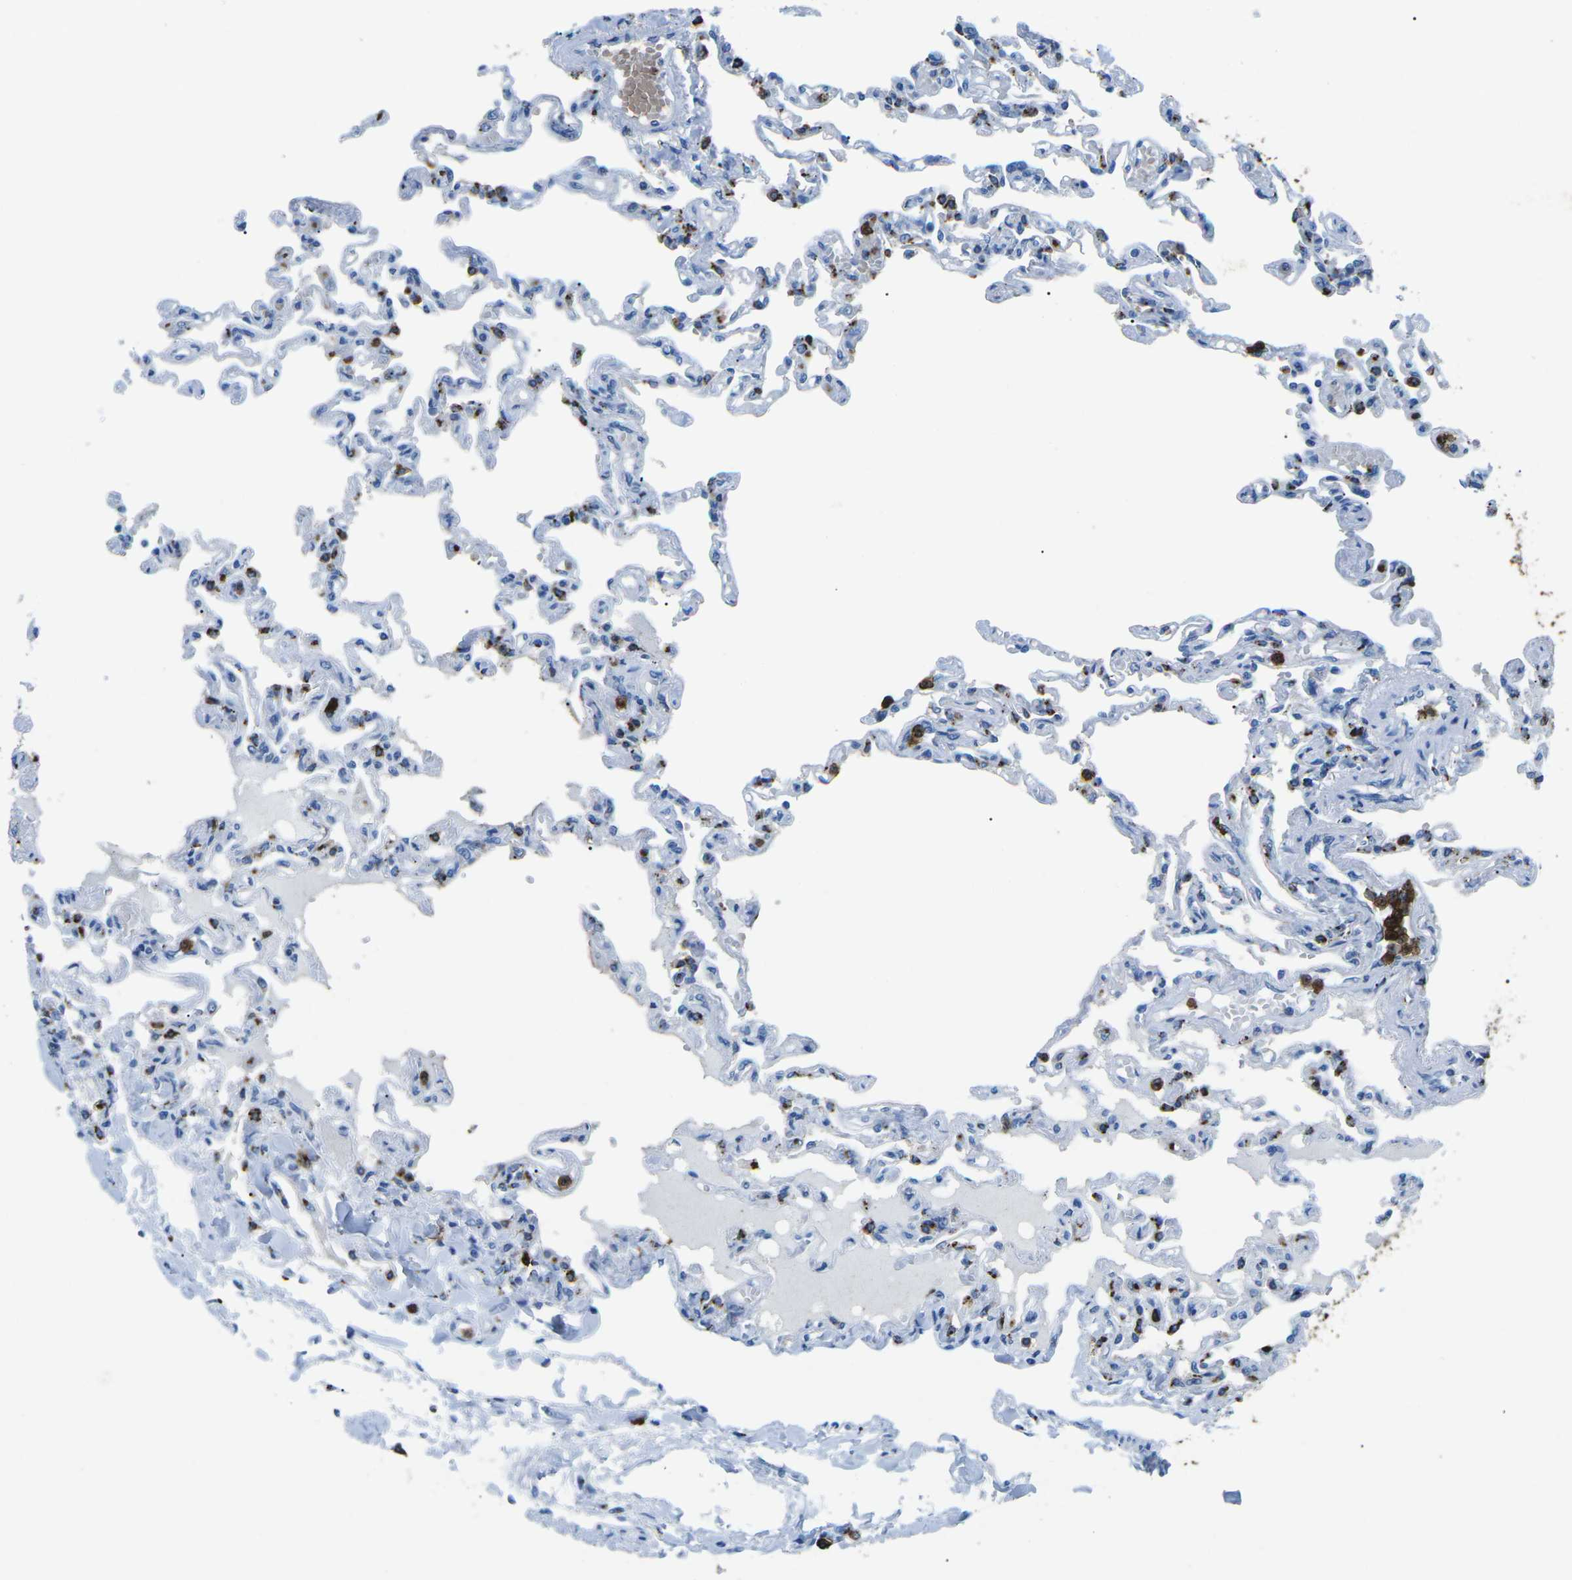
{"staining": {"intensity": "strong", "quantity": "<25%", "location": "cytoplasmic/membranous"}, "tissue": "lung", "cell_type": "Alveolar cells", "image_type": "normal", "snomed": [{"axis": "morphology", "description": "Normal tissue, NOS"}, {"axis": "topography", "description": "Lung"}], "caption": "The immunohistochemical stain labels strong cytoplasmic/membranous positivity in alveolar cells of benign lung.", "gene": "CTAGE1", "patient": {"sex": "male", "age": 21}}